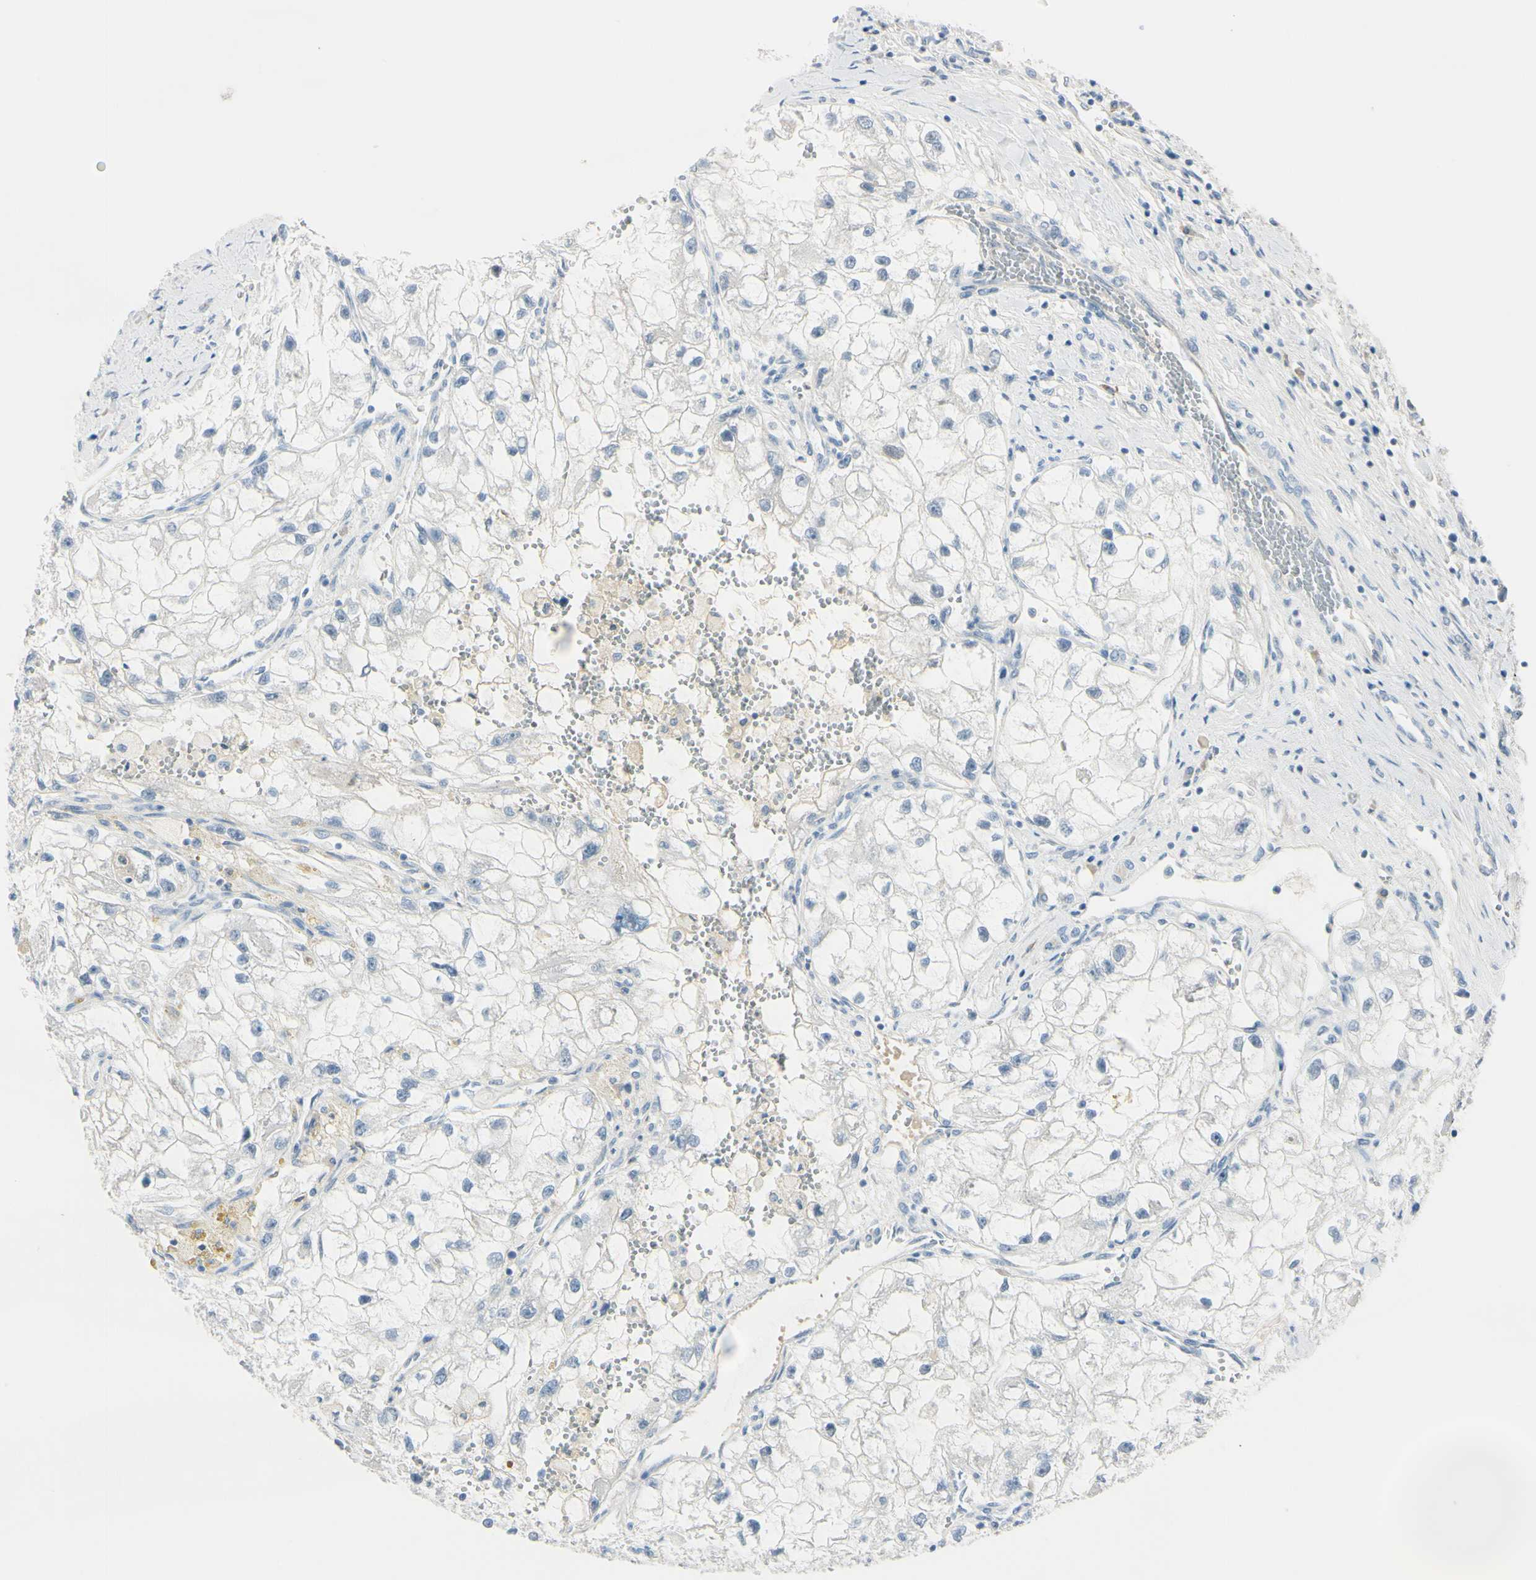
{"staining": {"intensity": "negative", "quantity": "none", "location": "none"}, "tissue": "renal cancer", "cell_type": "Tumor cells", "image_type": "cancer", "snomed": [{"axis": "morphology", "description": "Adenocarcinoma, NOS"}, {"axis": "topography", "description": "Kidney"}], "caption": "Immunohistochemistry (IHC) micrograph of human renal cancer stained for a protein (brown), which shows no staining in tumor cells. The staining was performed using DAB (3,3'-diaminobenzidine) to visualize the protein expression in brown, while the nuclei were stained in blue with hematoxylin (Magnification: 20x).", "gene": "ASB9", "patient": {"sex": "female", "age": 70}}